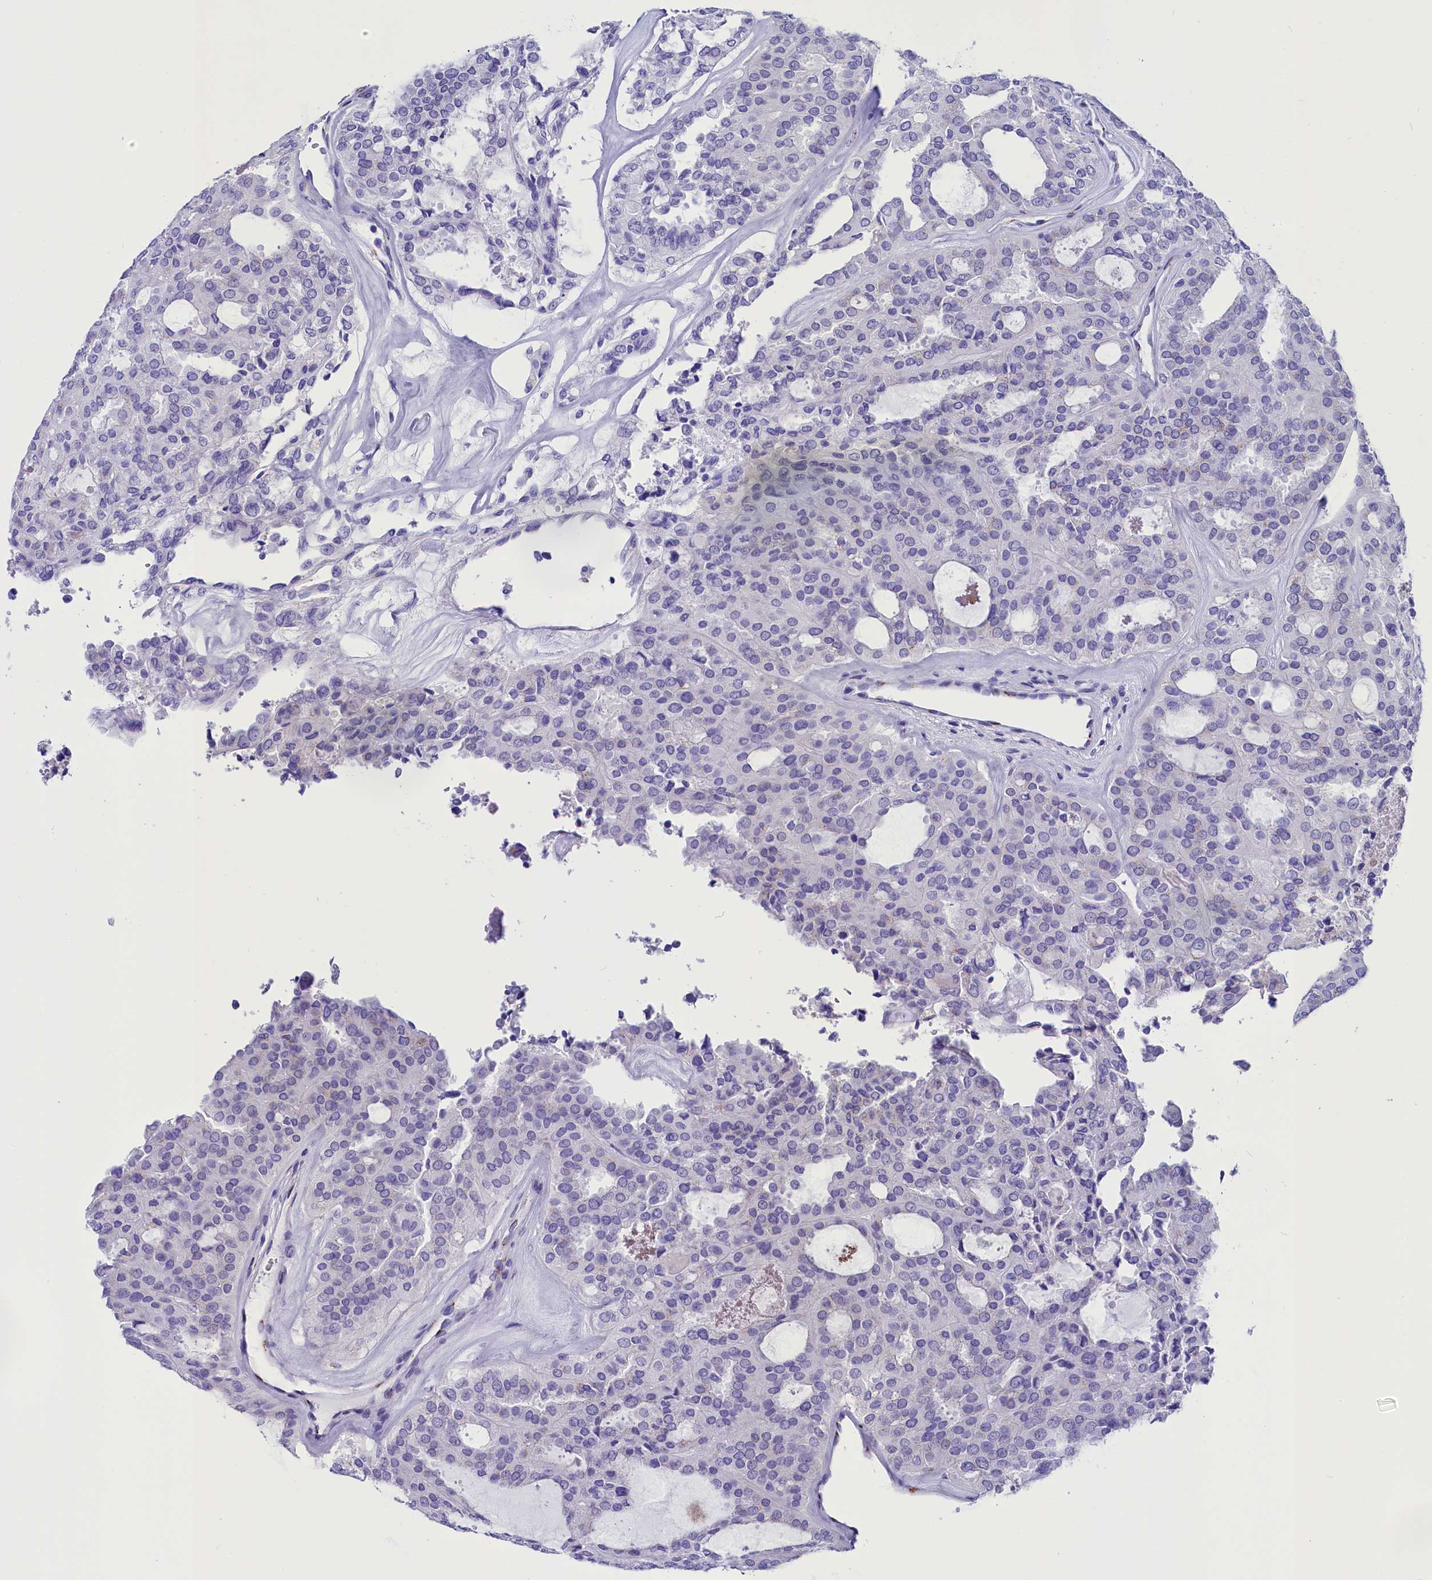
{"staining": {"intensity": "negative", "quantity": "none", "location": "none"}, "tissue": "thyroid cancer", "cell_type": "Tumor cells", "image_type": "cancer", "snomed": [{"axis": "morphology", "description": "Follicular adenoma carcinoma, NOS"}, {"axis": "topography", "description": "Thyroid gland"}], "caption": "This micrograph is of thyroid follicular adenoma carcinoma stained with IHC to label a protein in brown with the nuclei are counter-stained blue. There is no staining in tumor cells.", "gene": "AP3B2", "patient": {"sex": "male", "age": 75}}